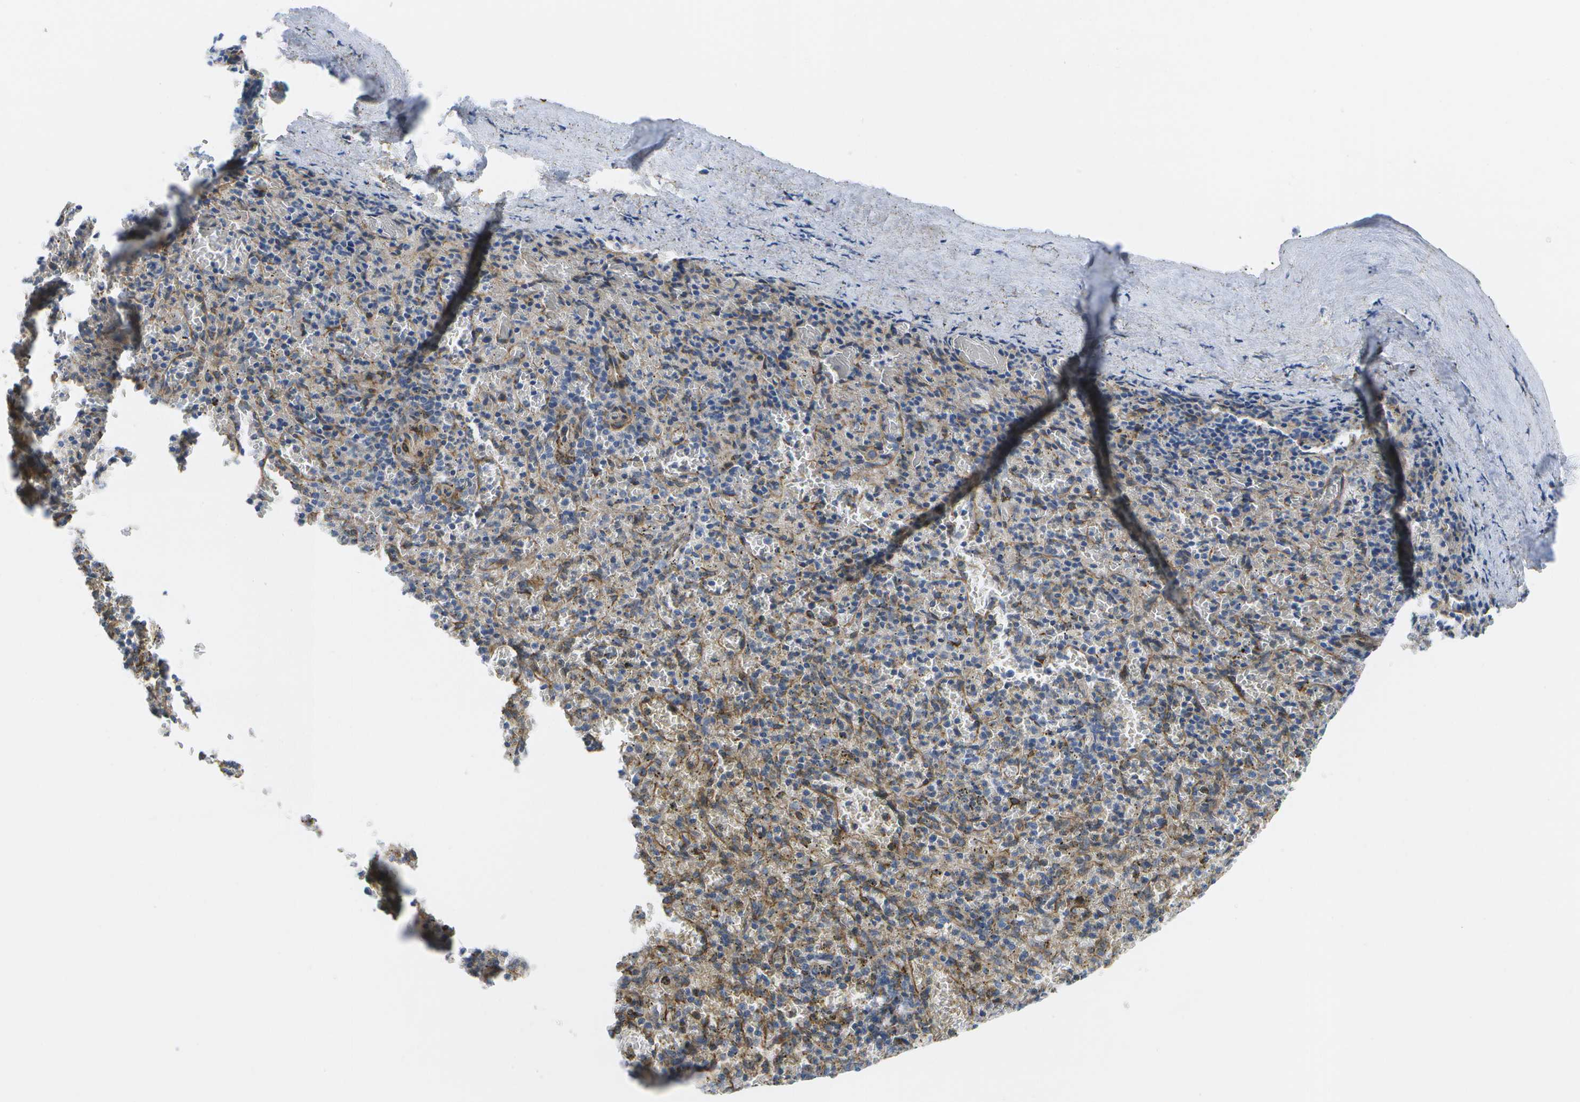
{"staining": {"intensity": "moderate", "quantity": "25%-75%", "location": "cytoplasmic/membranous"}, "tissue": "spleen", "cell_type": "Cells in red pulp", "image_type": "normal", "snomed": [{"axis": "morphology", "description": "Normal tissue, NOS"}, {"axis": "topography", "description": "Spleen"}], "caption": "Moderate cytoplasmic/membranous positivity is seen in about 25%-75% of cells in red pulp in normal spleen. (DAB (3,3'-diaminobenzidine) IHC, brown staining for protein, blue staining for nuclei).", "gene": "ZDHHC17", "patient": {"sex": "male", "age": 72}}